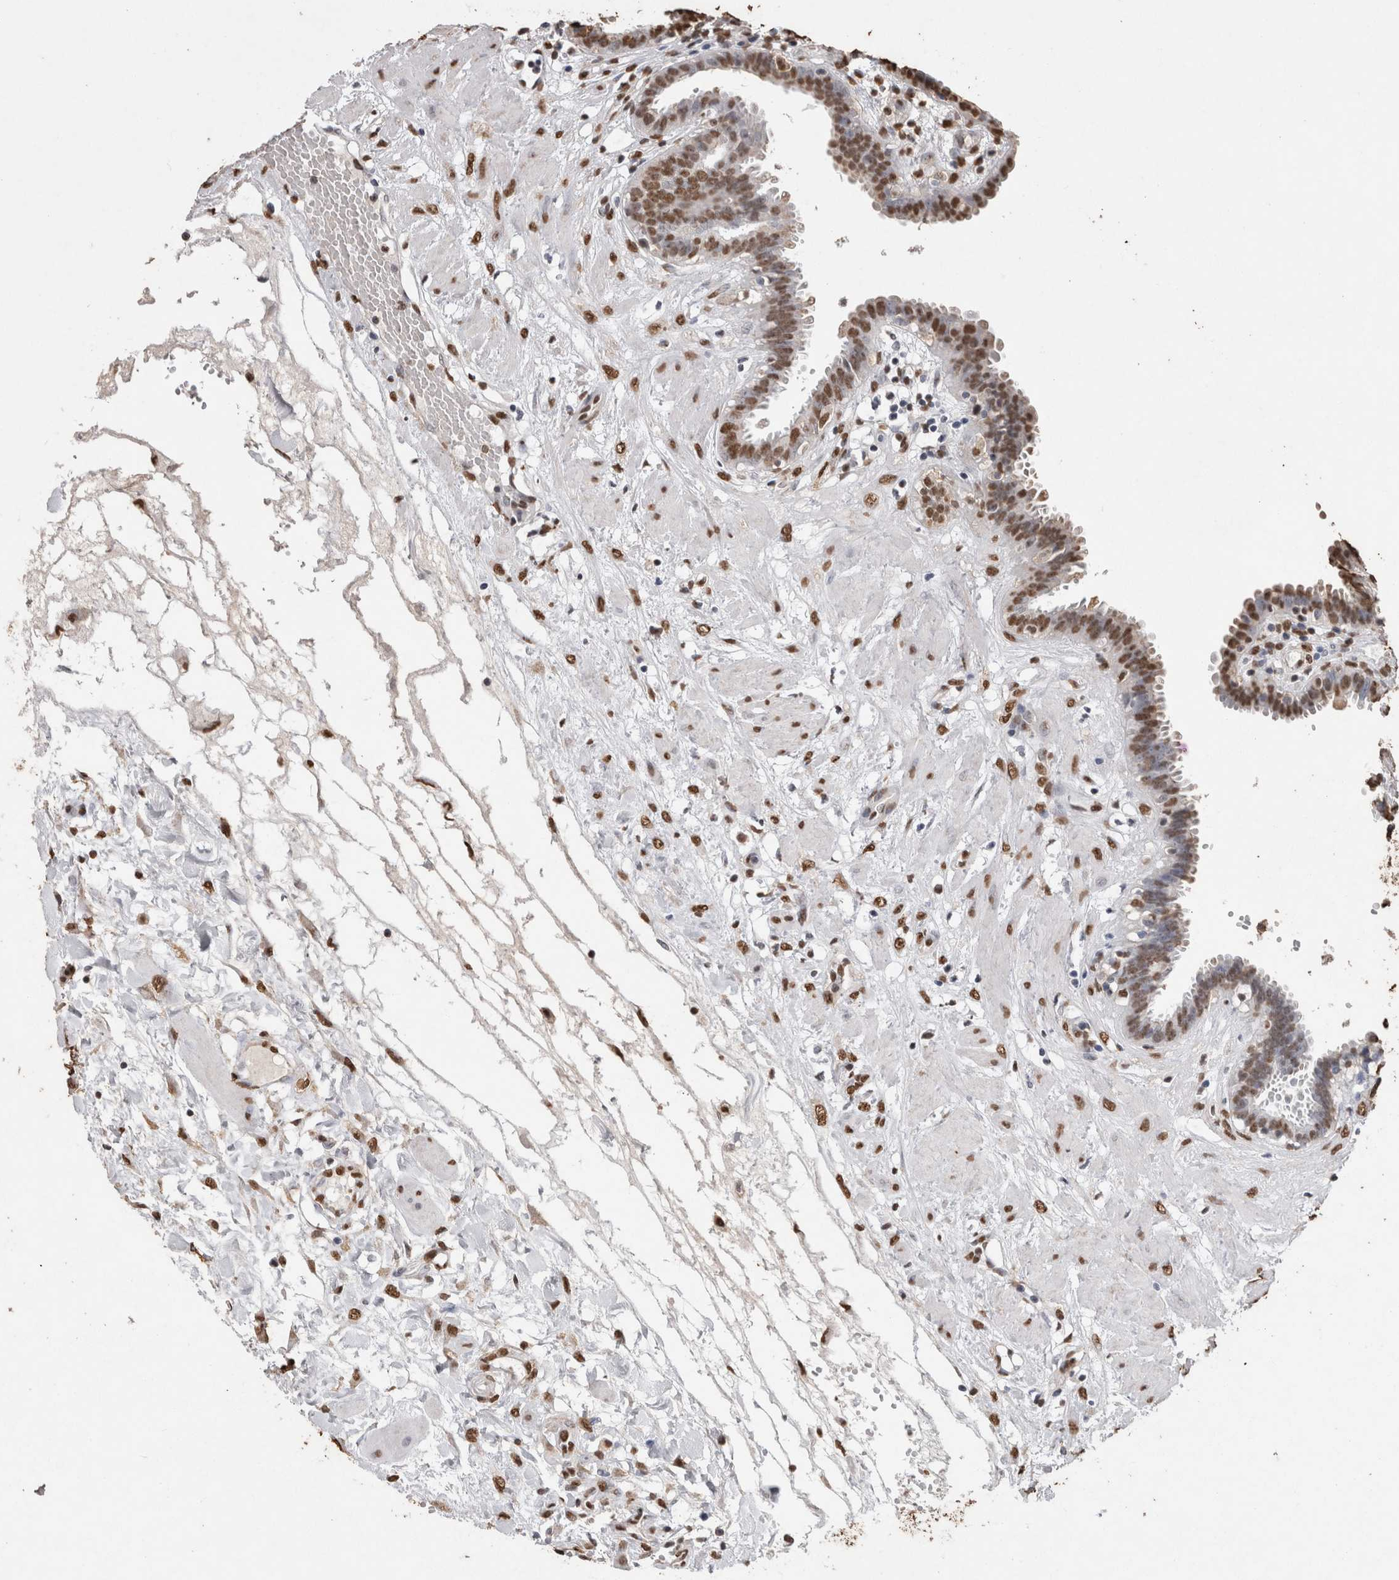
{"staining": {"intensity": "moderate", "quantity": ">75%", "location": "nuclear"}, "tissue": "fallopian tube", "cell_type": "Glandular cells", "image_type": "normal", "snomed": [{"axis": "morphology", "description": "Normal tissue, NOS"}, {"axis": "topography", "description": "Fallopian tube"}, {"axis": "topography", "description": "Placenta"}], "caption": "A brown stain highlights moderate nuclear expression of a protein in glandular cells of benign human fallopian tube. (DAB IHC with brightfield microscopy, high magnification).", "gene": "NTHL1", "patient": {"sex": "female", "age": 32}}